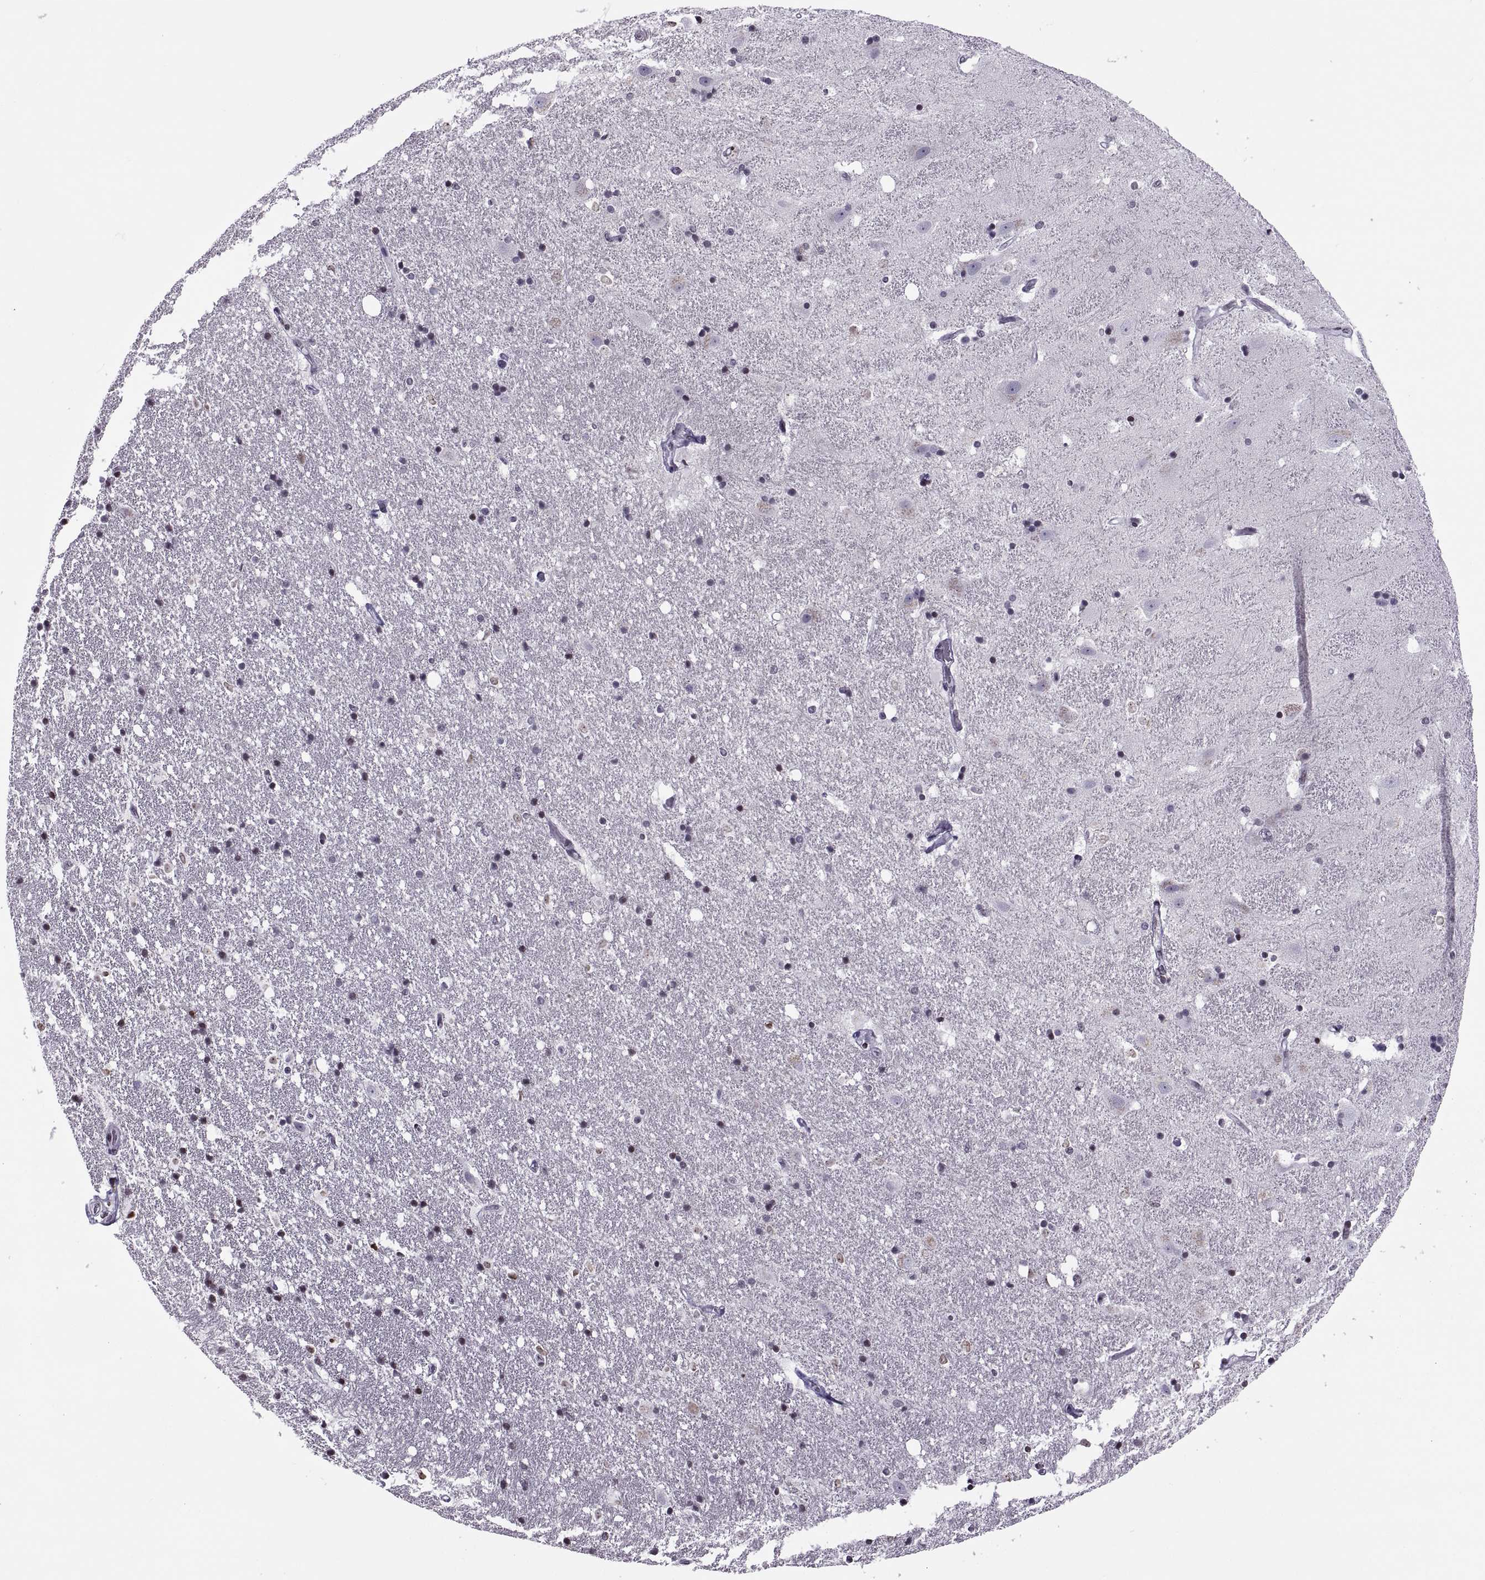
{"staining": {"intensity": "negative", "quantity": "none", "location": "none"}, "tissue": "hippocampus", "cell_type": "Glial cells", "image_type": "normal", "snomed": [{"axis": "morphology", "description": "Normal tissue, NOS"}, {"axis": "topography", "description": "Hippocampus"}], "caption": "This is a photomicrograph of immunohistochemistry staining of benign hippocampus, which shows no positivity in glial cells.", "gene": "H1", "patient": {"sex": "male", "age": 49}}